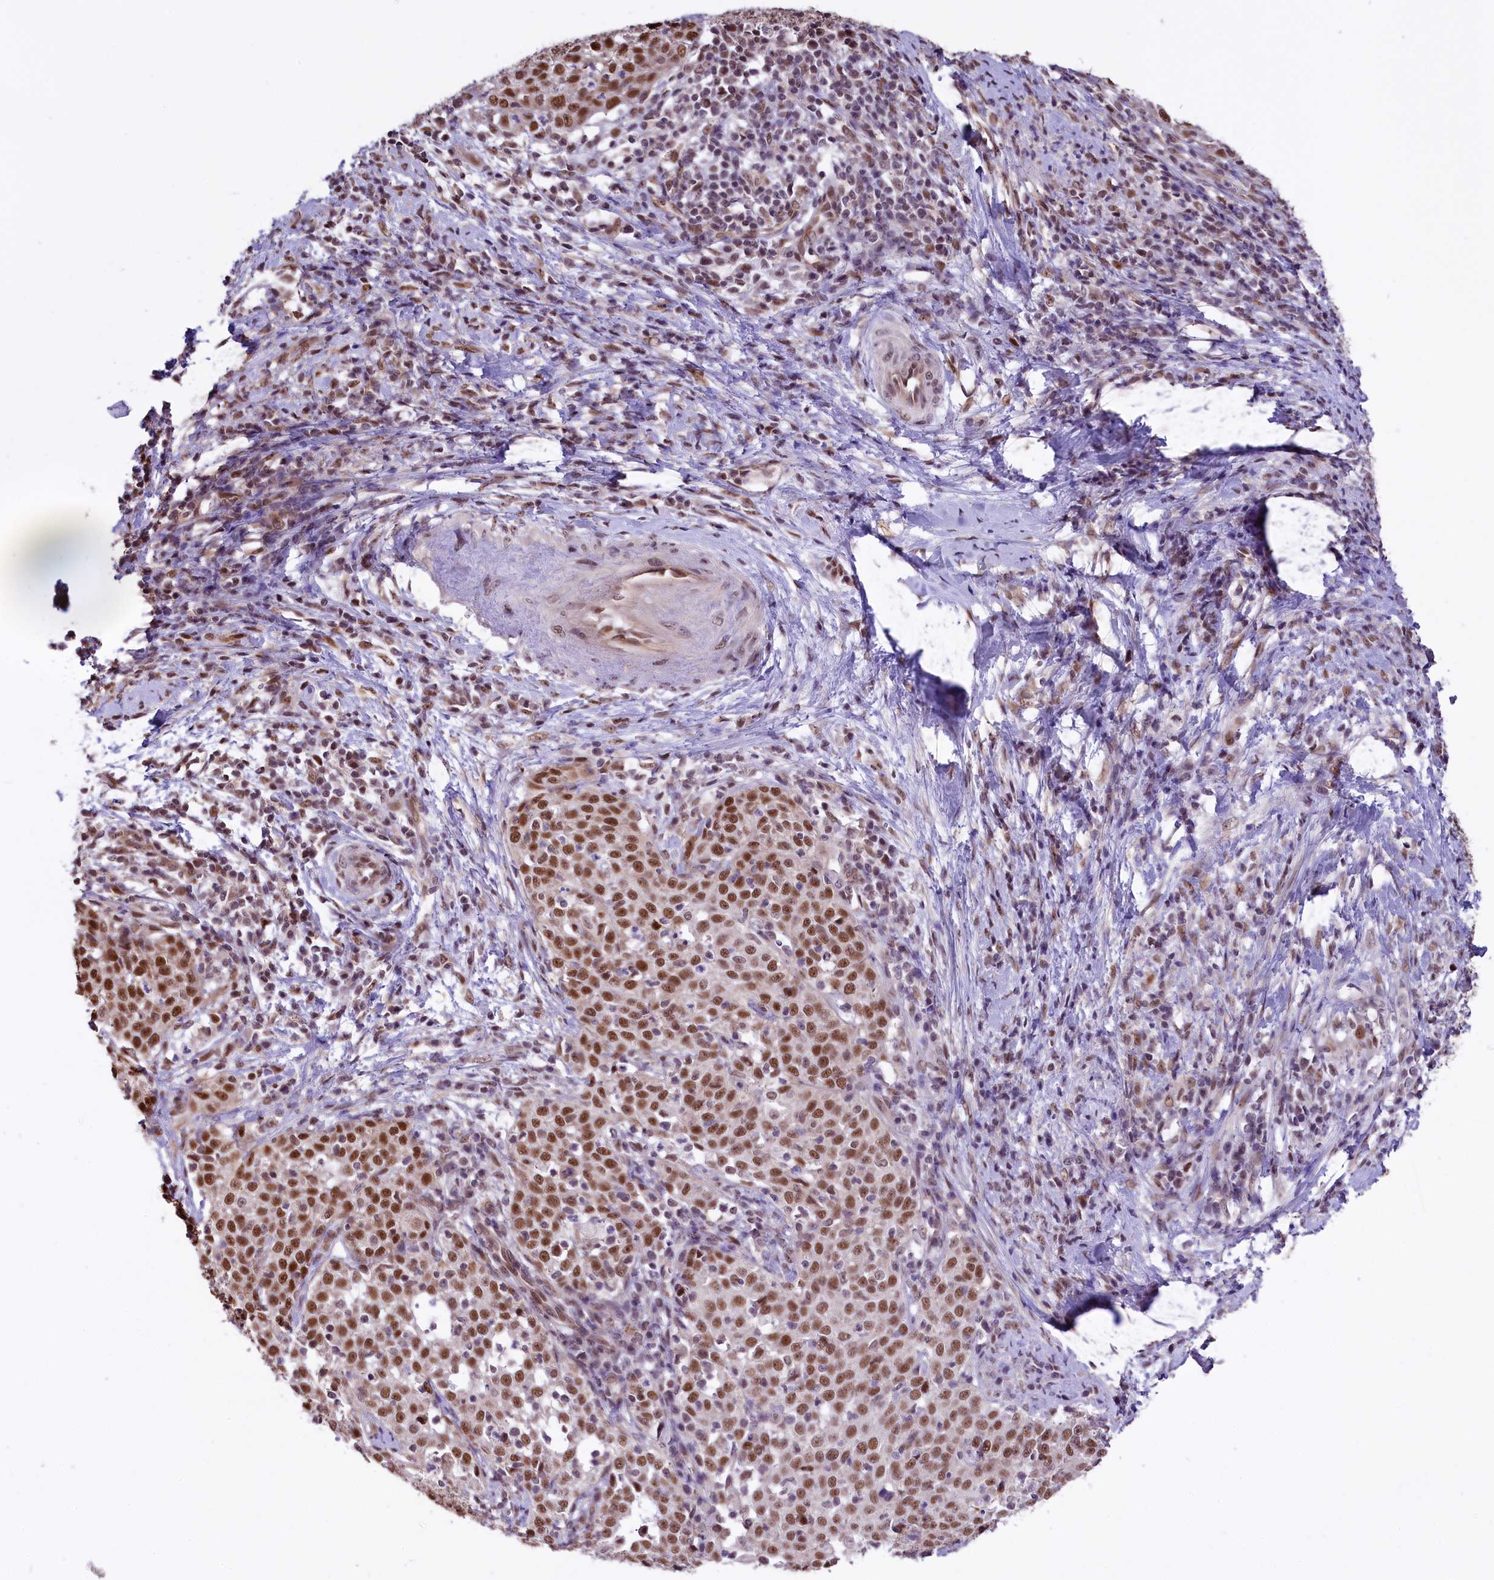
{"staining": {"intensity": "moderate", "quantity": ">75%", "location": "nuclear"}, "tissue": "cervical cancer", "cell_type": "Tumor cells", "image_type": "cancer", "snomed": [{"axis": "morphology", "description": "Squamous cell carcinoma, NOS"}, {"axis": "topography", "description": "Cervix"}], "caption": "There is medium levels of moderate nuclear staining in tumor cells of cervical squamous cell carcinoma, as demonstrated by immunohistochemical staining (brown color).", "gene": "MRPL54", "patient": {"sex": "female", "age": 57}}